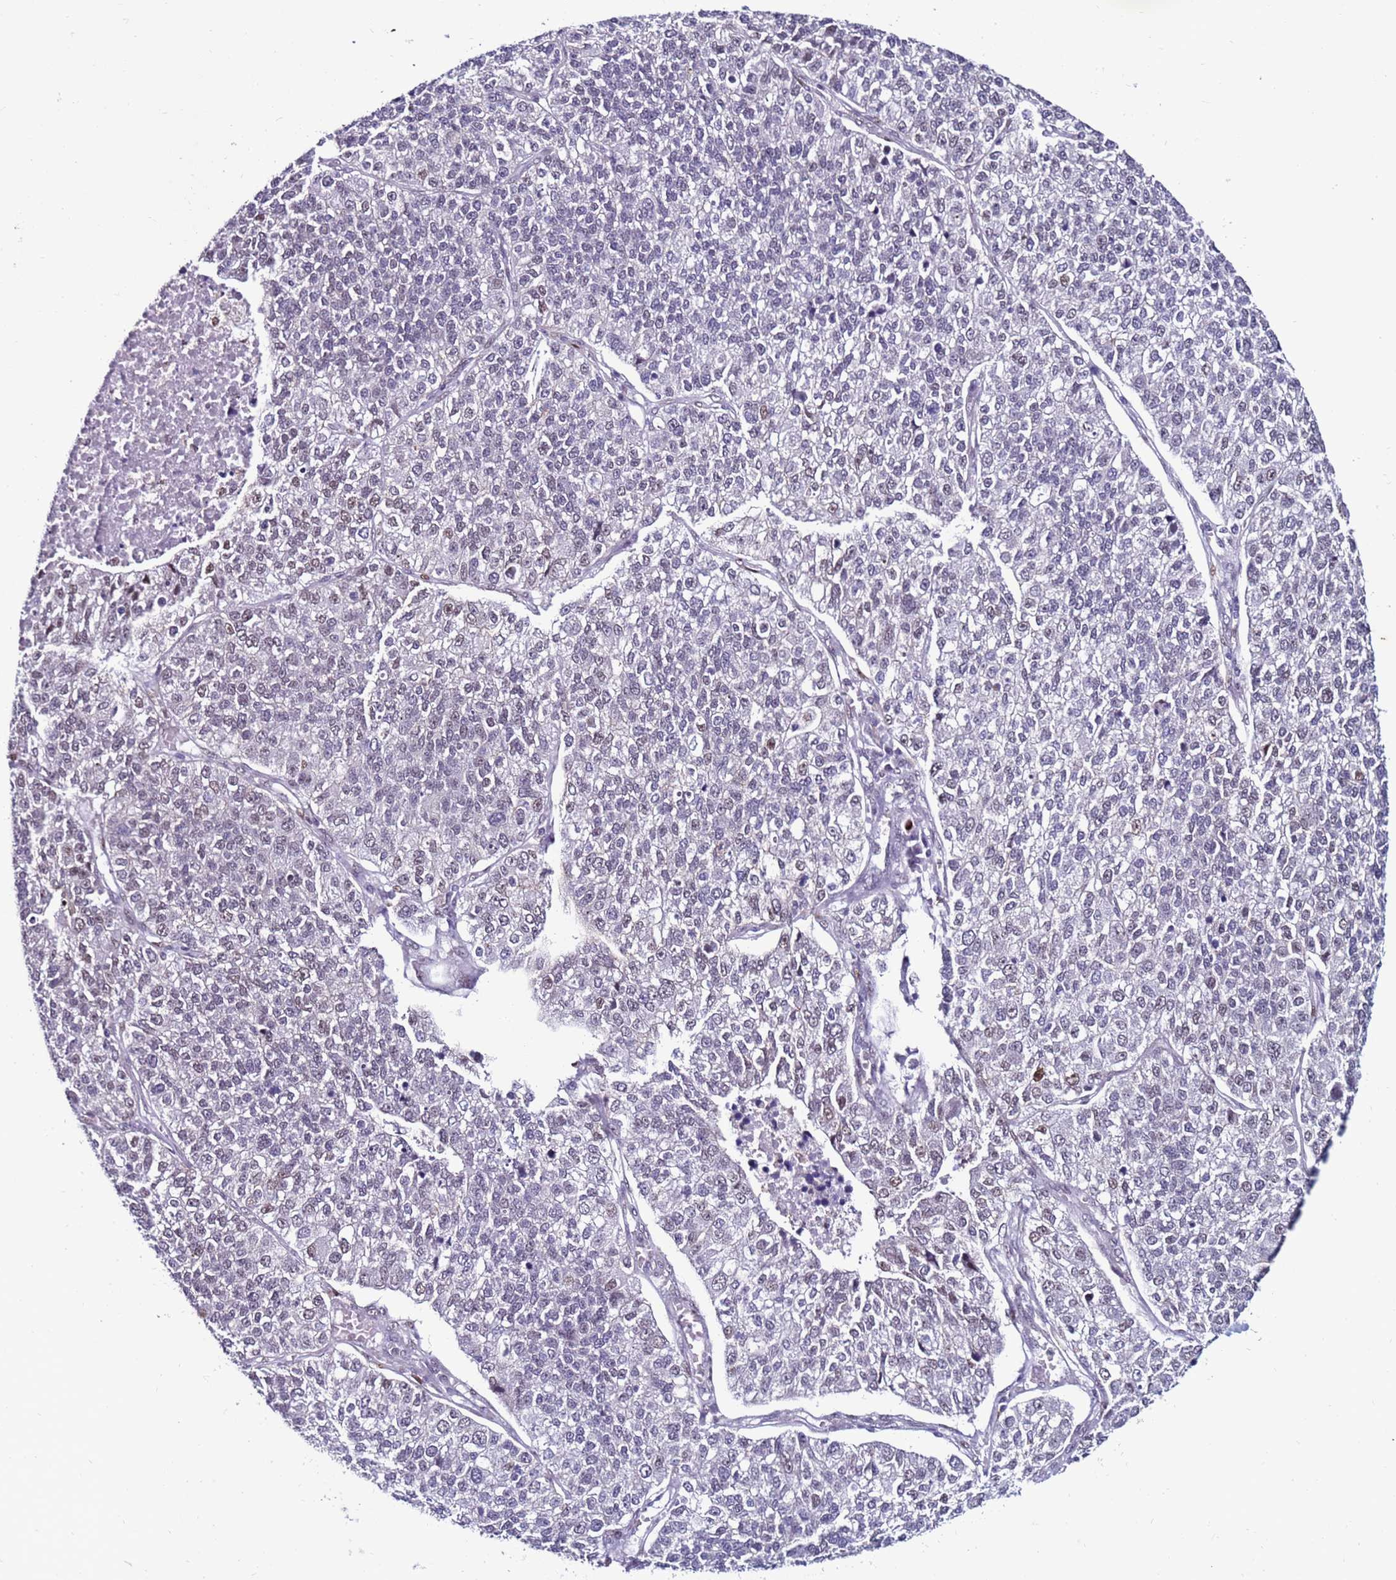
{"staining": {"intensity": "weak", "quantity": "<25%", "location": "nuclear"}, "tissue": "lung cancer", "cell_type": "Tumor cells", "image_type": "cancer", "snomed": [{"axis": "morphology", "description": "Adenocarcinoma, NOS"}, {"axis": "topography", "description": "Lung"}], "caption": "IHC micrograph of neoplastic tissue: human adenocarcinoma (lung) stained with DAB (3,3'-diaminobenzidine) displays no significant protein positivity in tumor cells.", "gene": "KPNA4", "patient": {"sex": "male", "age": 49}}